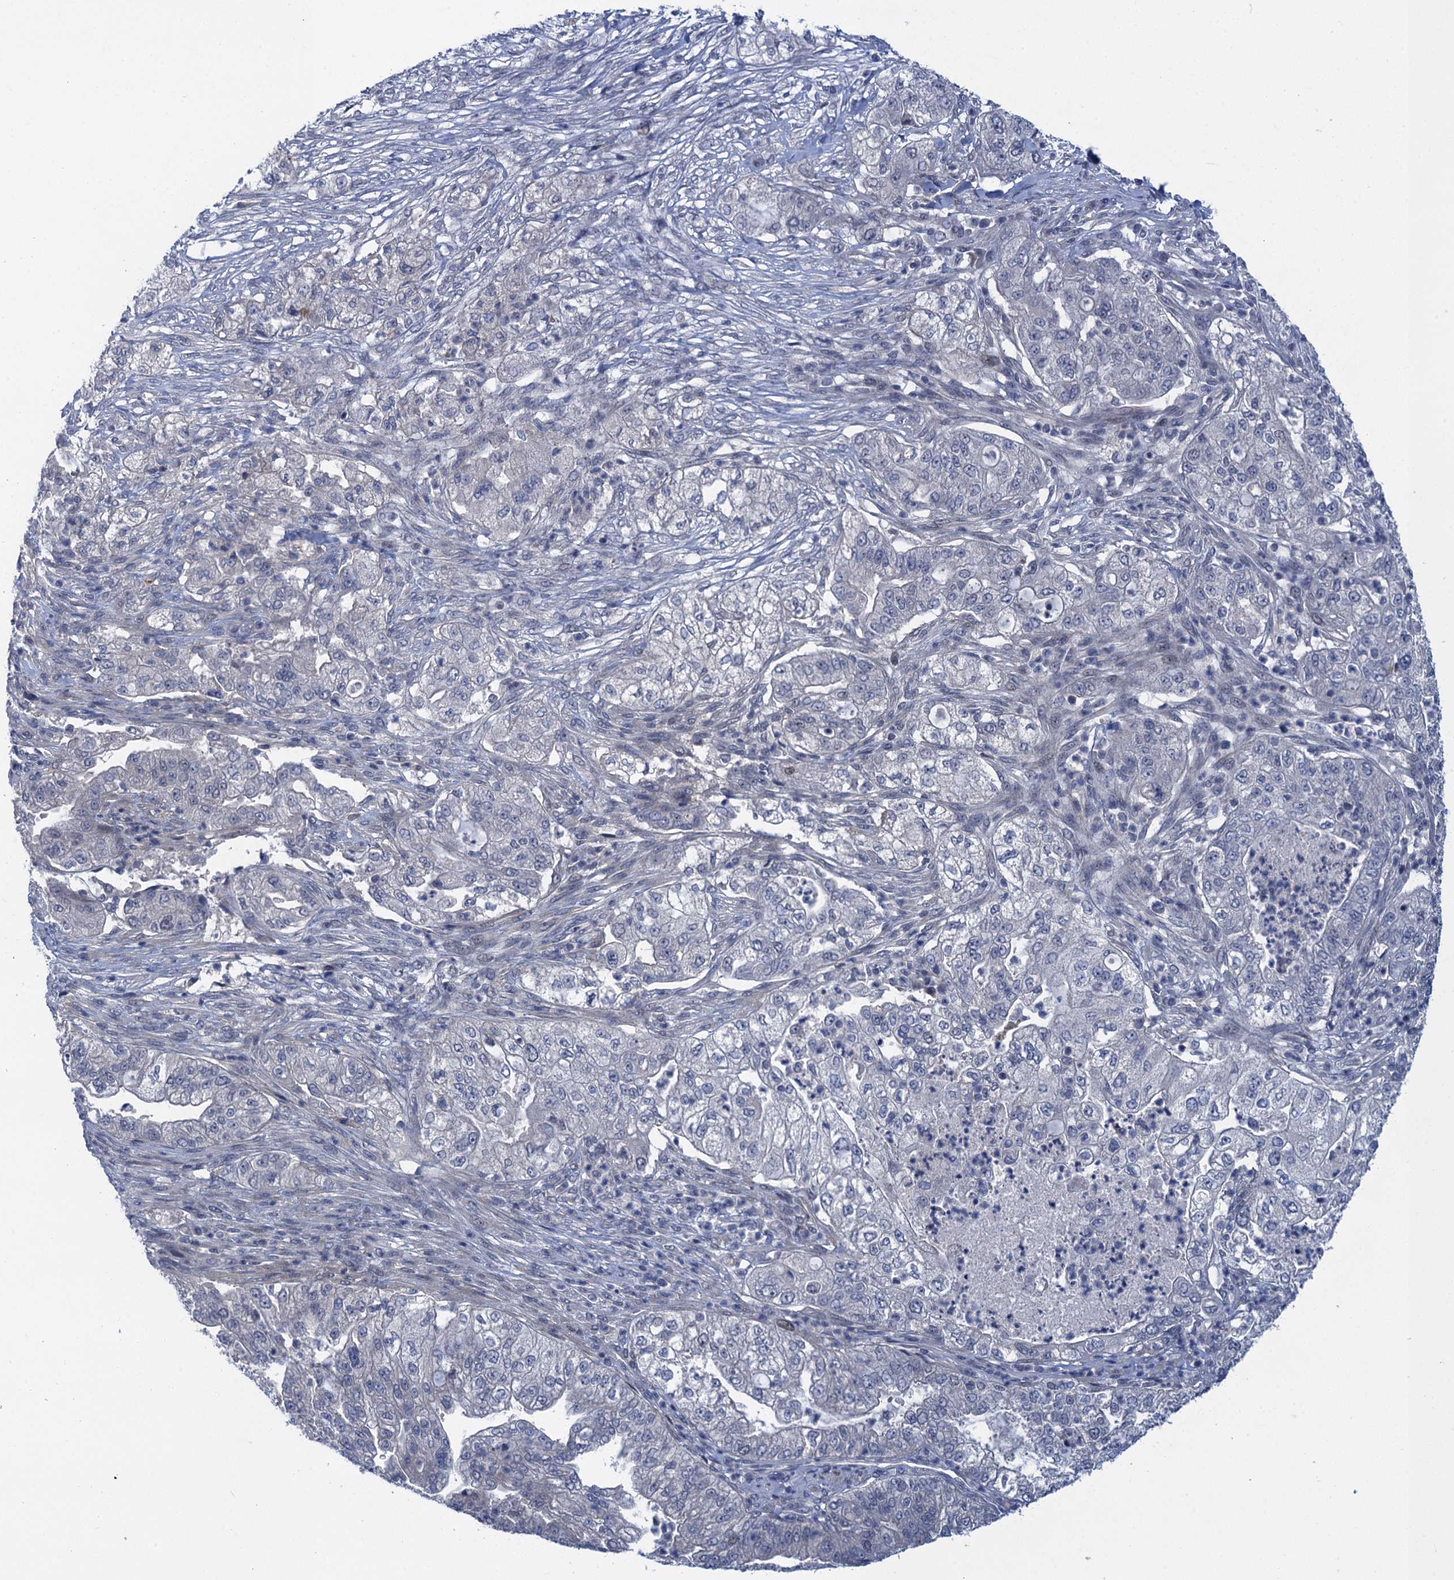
{"staining": {"intensity": "negative", "quantity": "none", "location": "none"}, "tissue": "pancreatic cancer", "cell_type": "Tumor cells", "image_type": "cancer", "snomed": [{"axis": "morphology", "description": "Adenocarcinoma, NOS"}, {"axis": "topography", "description": "Pancreas"}], "caption": "Immunohistochemistry (IHC) image of human pancreatic cancer (adenocarcinoma) stained for a protein (brown), which reveals no staining in tumor cells. Brightfield microscopy of IHC stained with DAB (brown) and hematoxylin (blue), captured at high magnification.", "gene": "MRFAP1", "patient": {"sex": "female", "age": 78}}